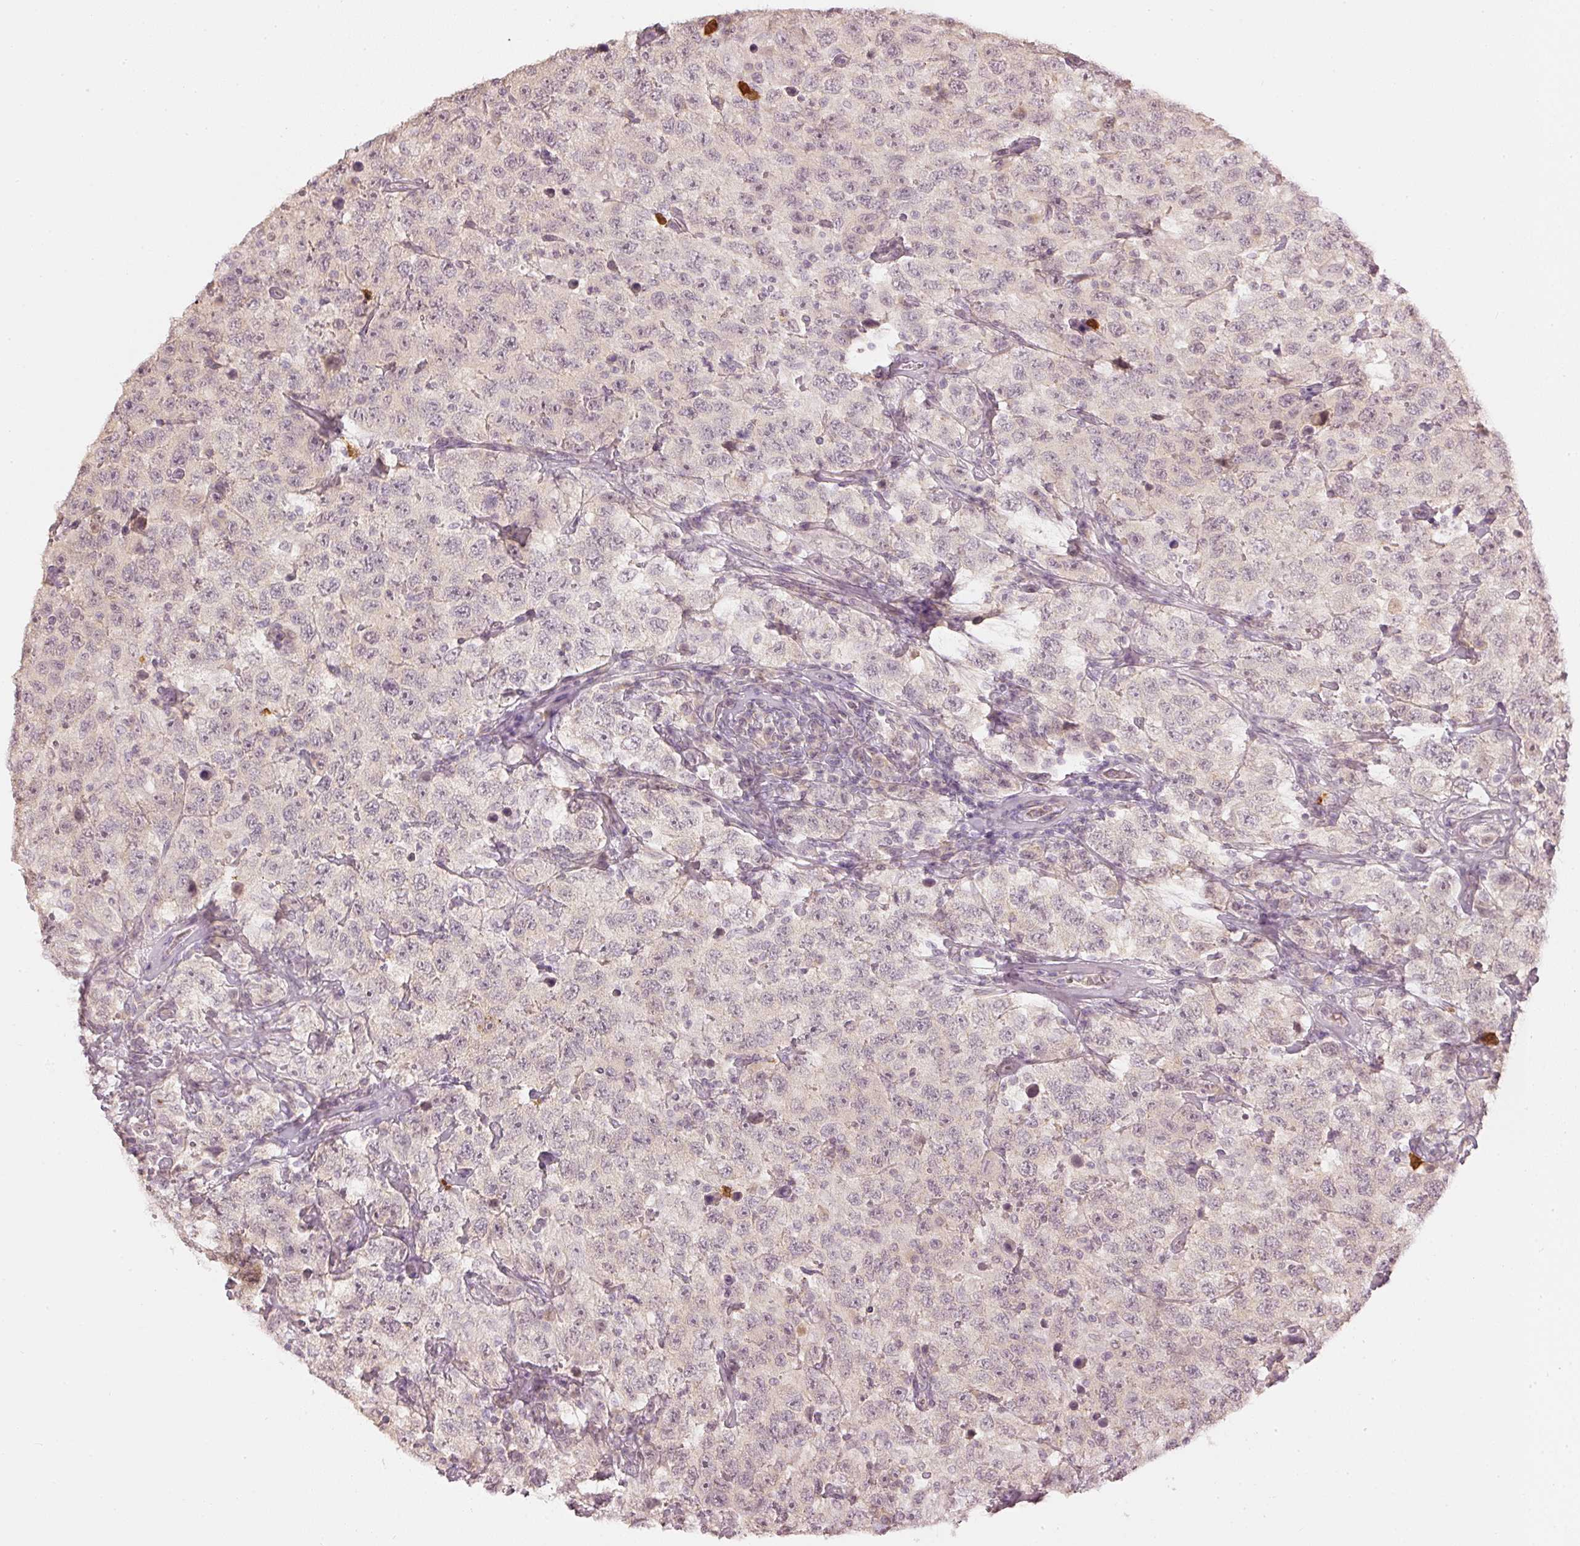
{"staining": {"intensity": "weak", "quantity": "<25%", "location": "cytoplasmic/membranous"}, "tissue": "testis cancer", "cell_type": "Tumor cells", "image_type": "cancer", "snomed": [{"axis": "morphology", "description": "Seminoma, NOS"}, {"axis": "topography", "description": "Testis"}], "caption": "Testis cancer stained for a protein using IHC reveals no expression tumor cells.", "gene": "GZMA", "patient": {"sex": "male", "age": 41}}